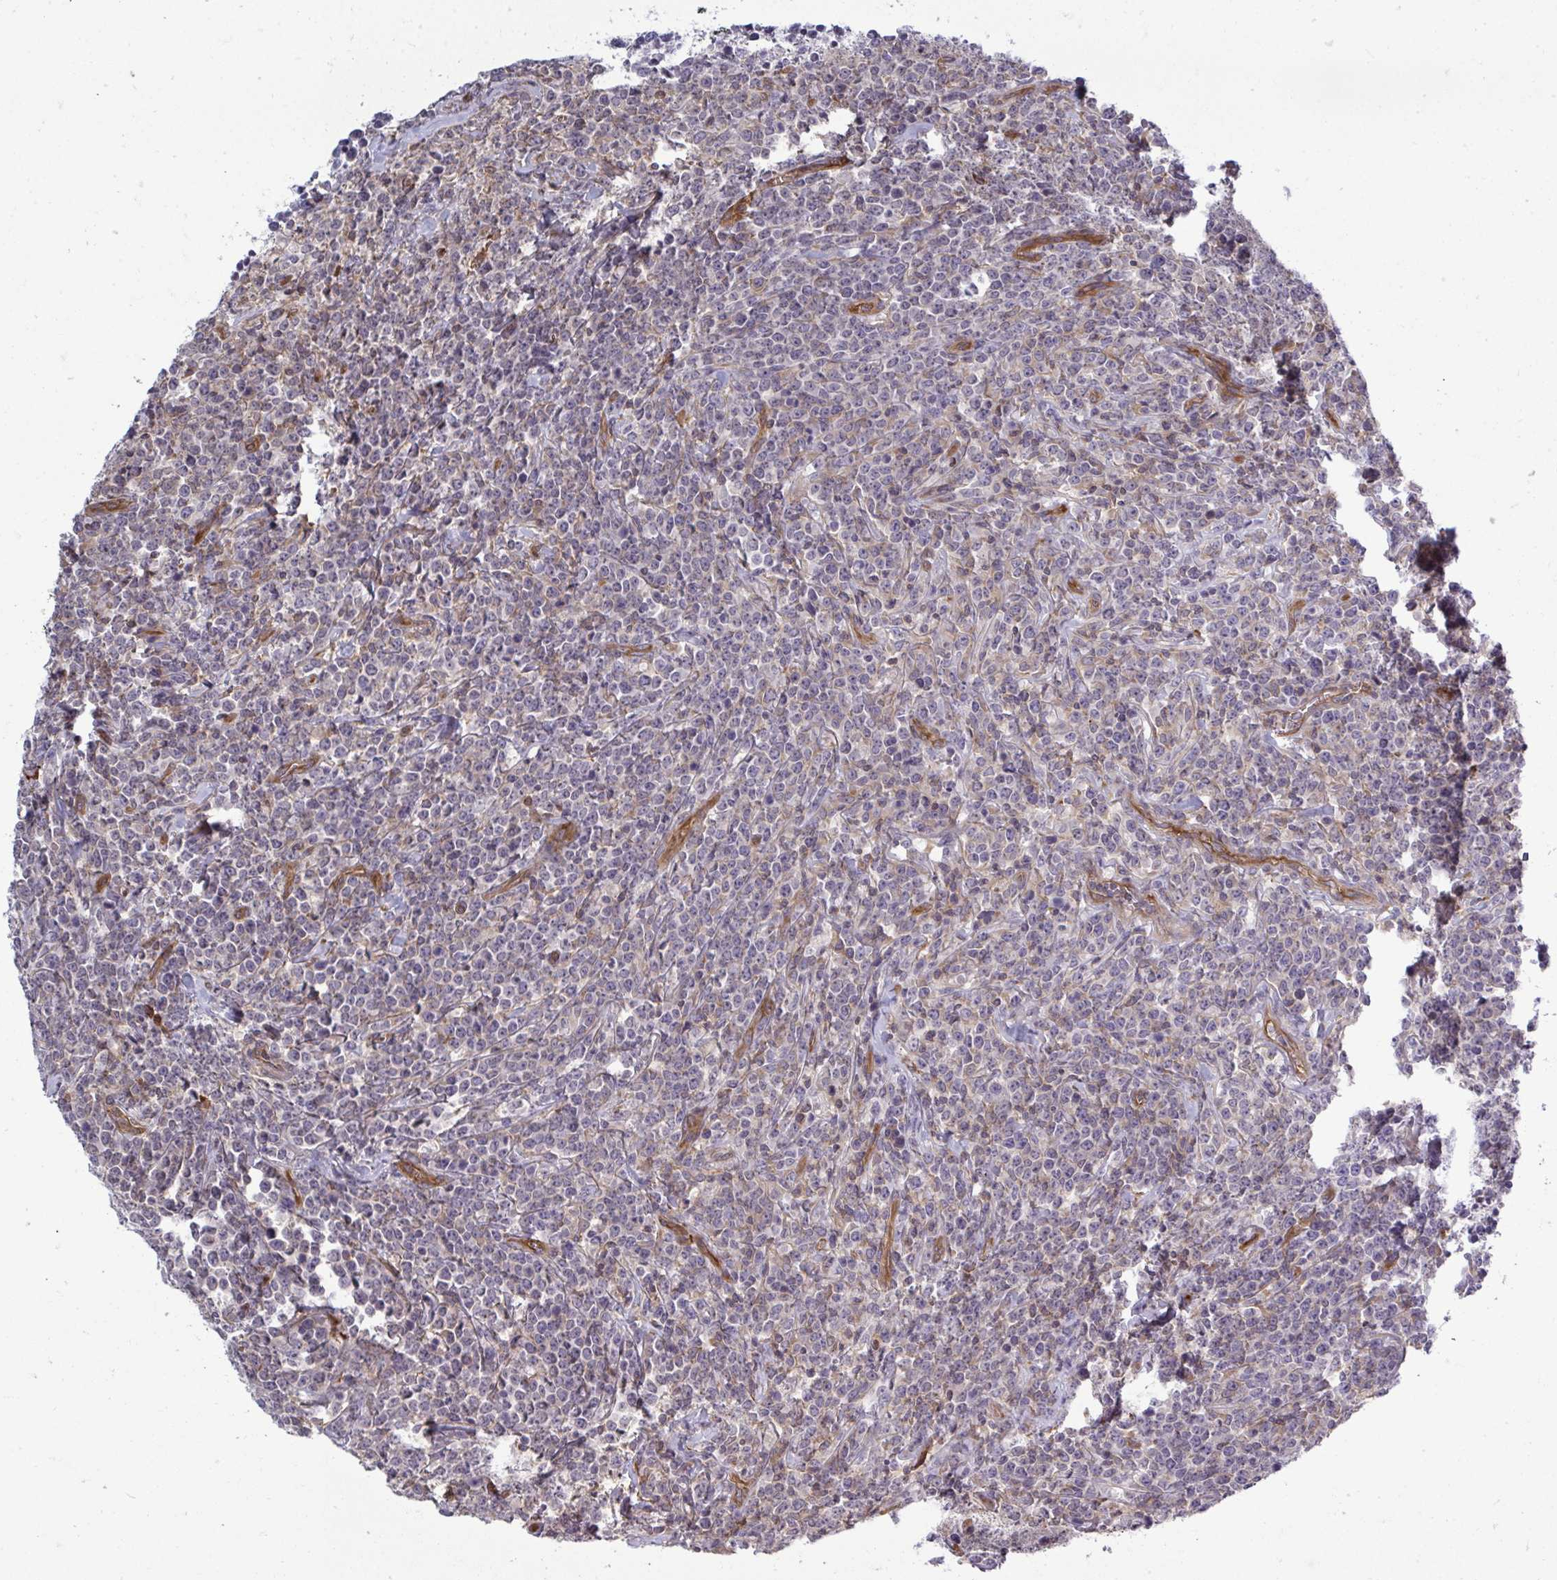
{"staining": {"intensity": "weak", "quantity": "<25%", "location": "cytoplasmic/membranous"}, "tissue": "lymphoma", "cell_type": "Tumor cells", "image_type": "cancer", "snomed": [{"axis": "morphology", "description": "Malignant lymphoma, non-Hodgkin's type, High grade"}, {"axis": "topography", "description": "Small intestine"}], "caption": "Immunohistochemical staining of high-grade malignant lymphoma, non-Hodgkin's type displays no significant positivity in tumor cells.", "gene": "FUT10", "patient": {"sex": "female", "age": 56}}